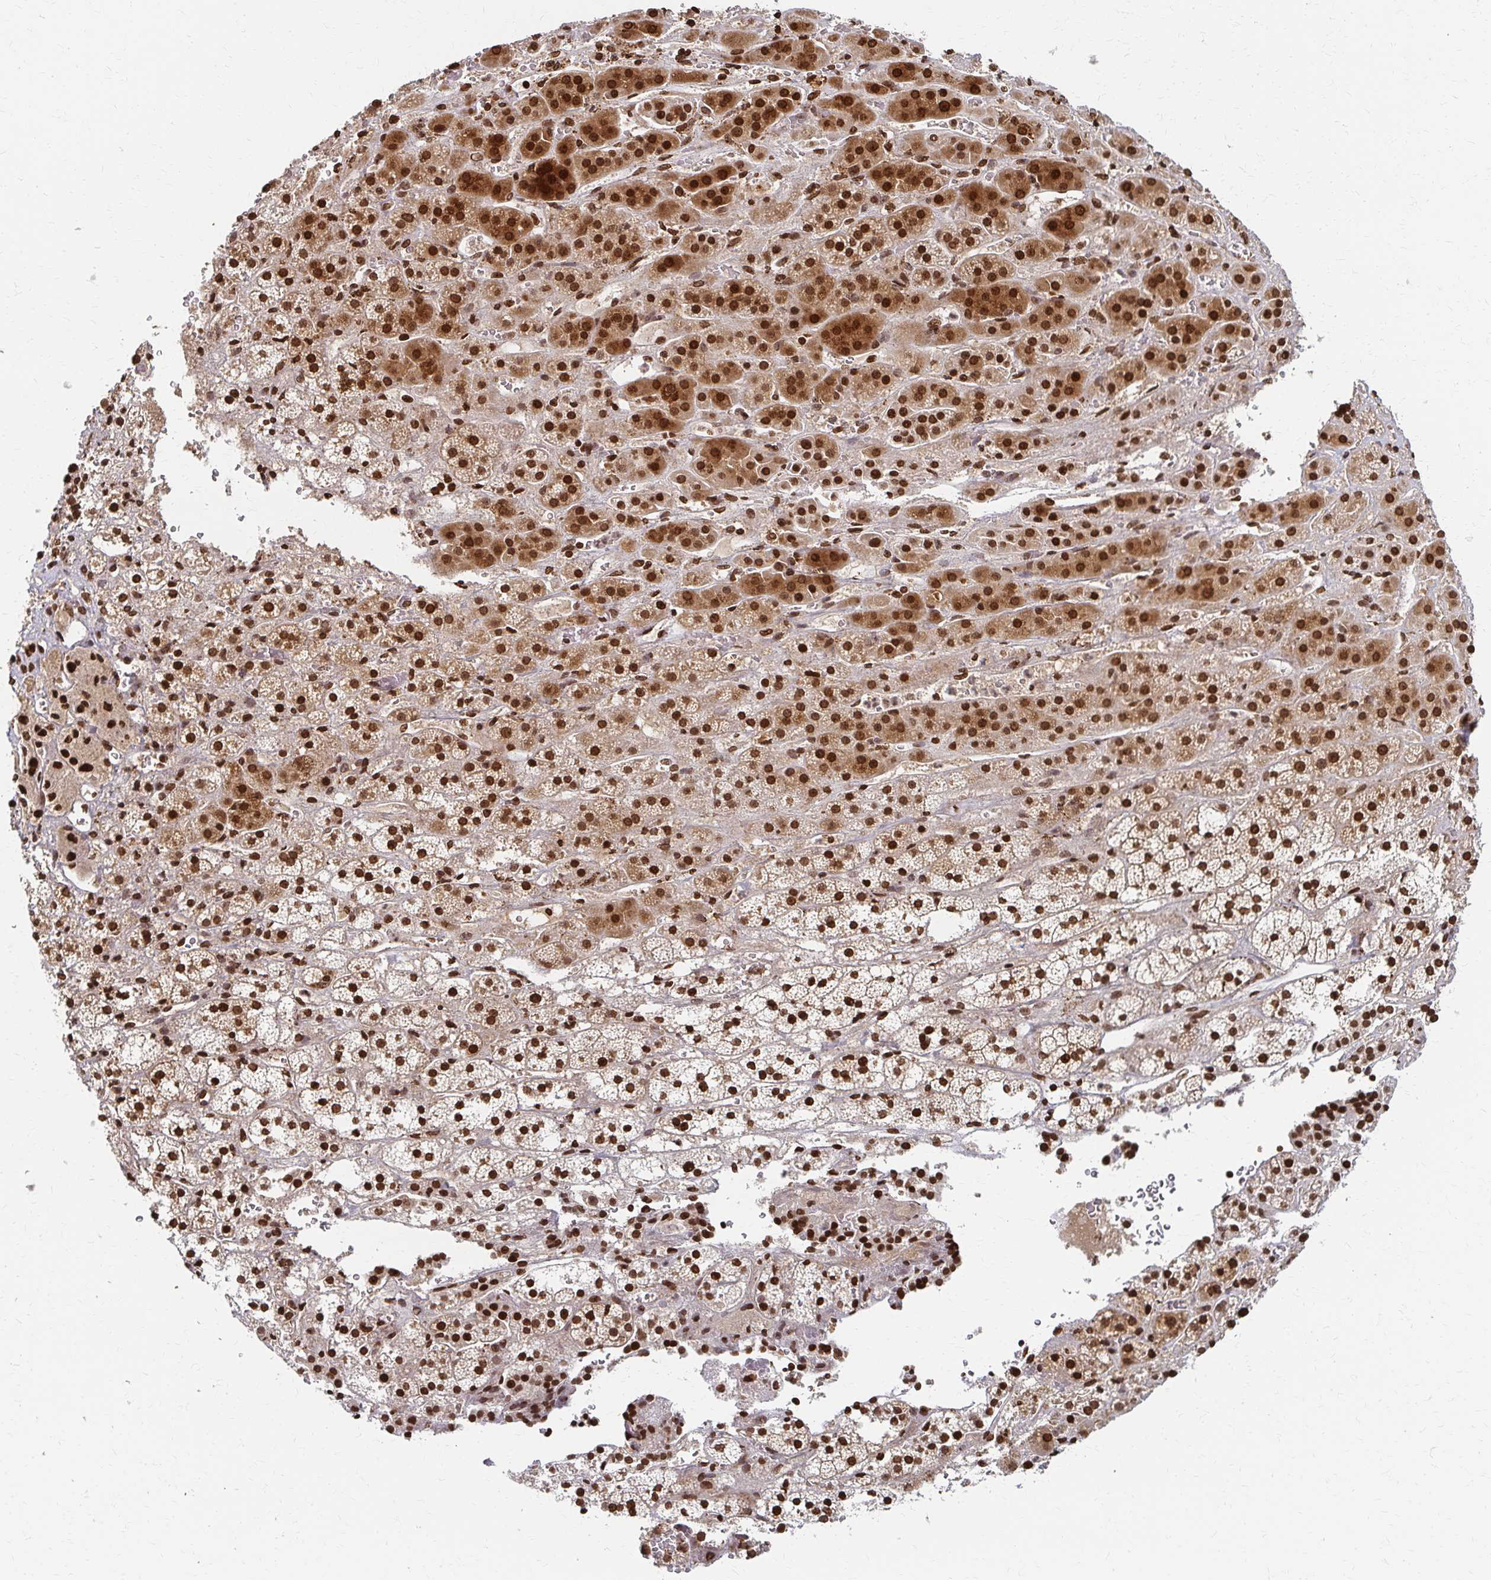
{"staining": {"intensity": "strong", "quantity": ">75%", "location": "cytoplasmic/membranous,nuclear"}, "tissue": "adrenal gland", "cell_type": "Glandular cells", "image_type": "normal", "snomed": [{"axis": "morphology", "description": "Normal tissue, NOS"}, {"axis": "topography", "description": "Adrenal gland"}], "caption": "Immunohistochemical staining of unremarkable adrenal gland displays high levels of strong cytoplasmic/membranous,nuclear staining in about >75% of glandular cells.", "gene": "PSMD7", "patient": {"sex": "male", "age": 53}}